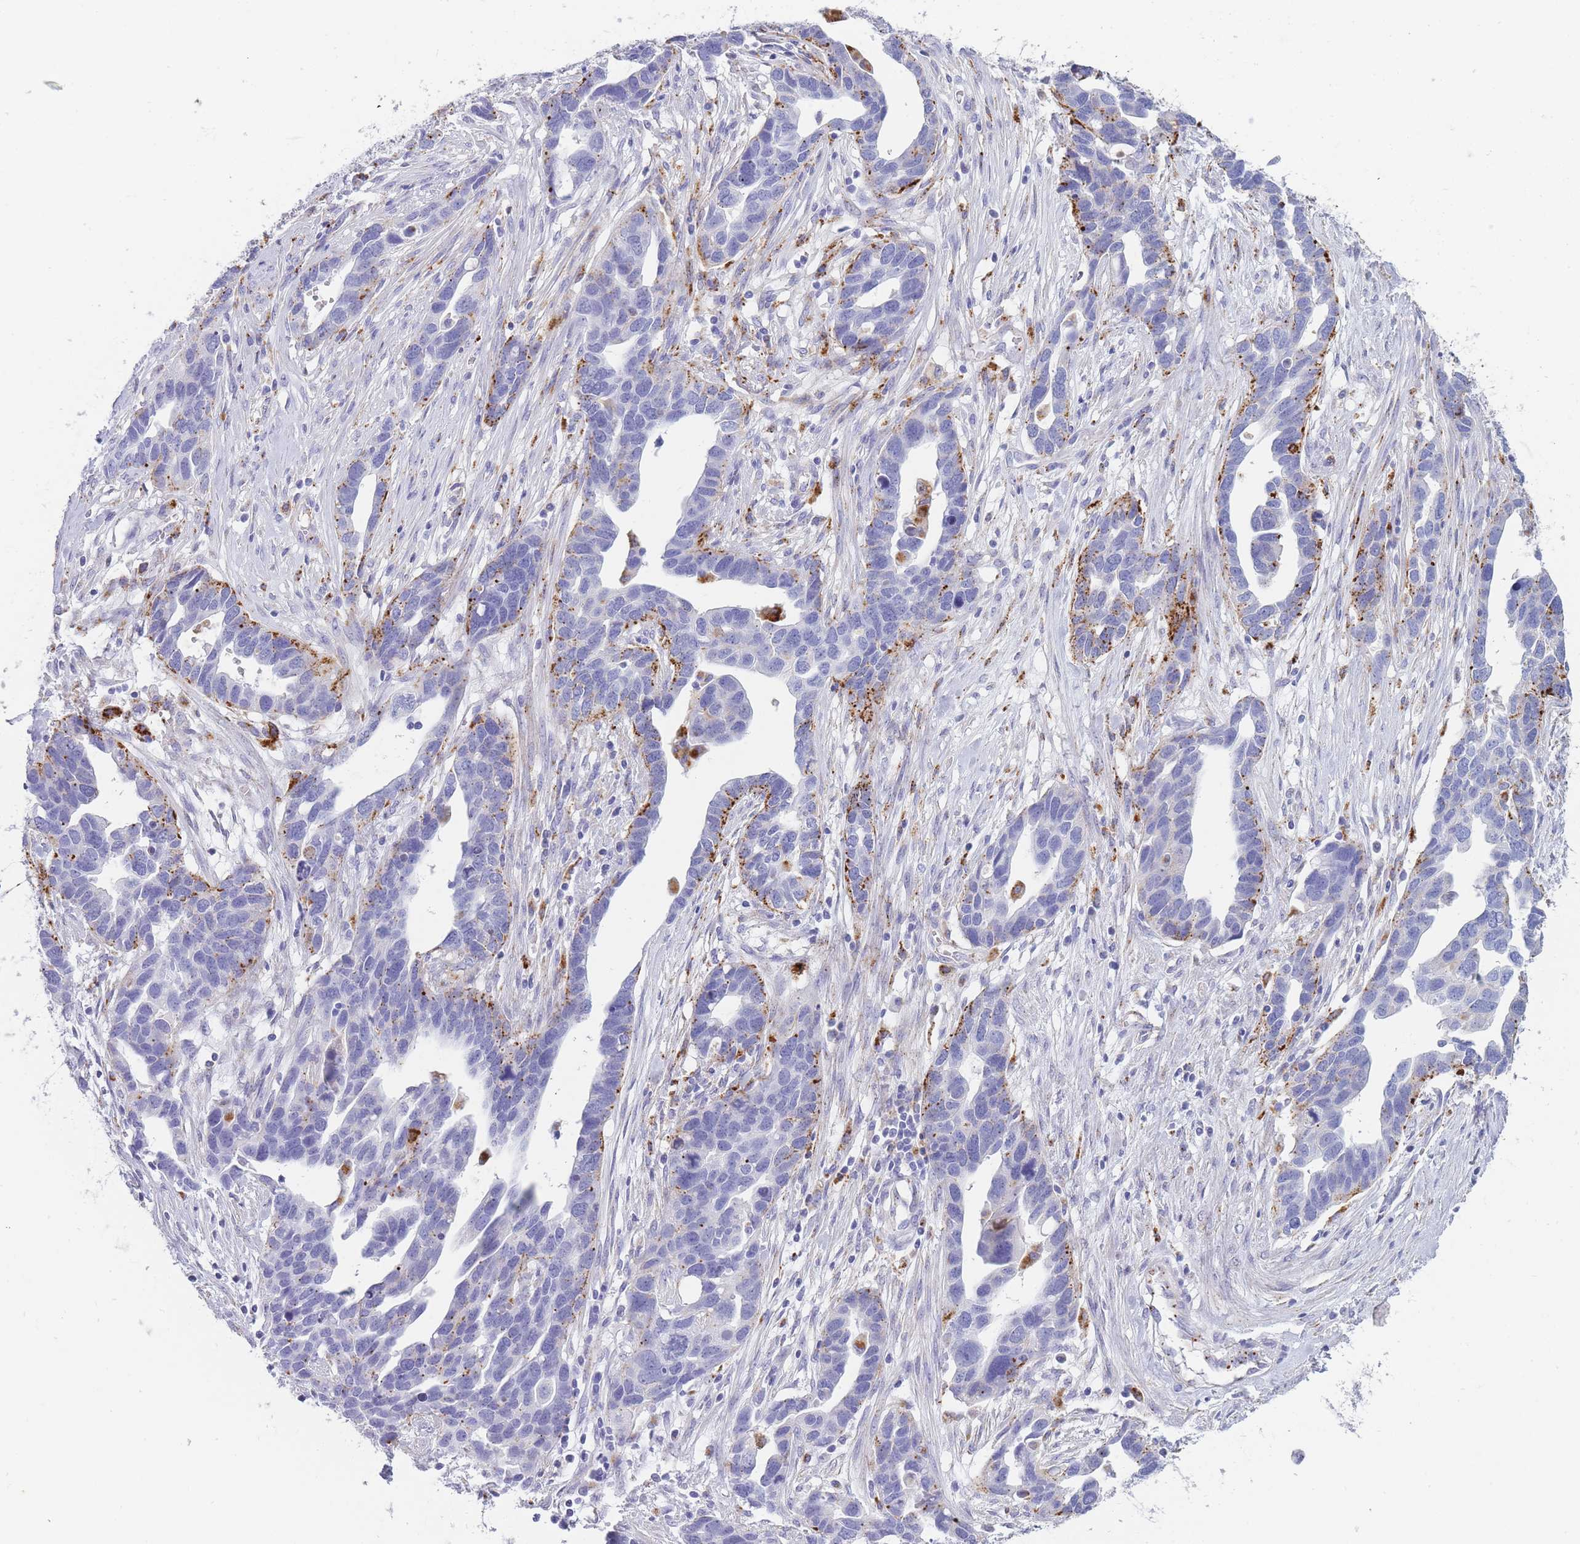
{"staining": {"intensity": "negative", "quantity": "none", "location": "none"}, "tissue": "ovarian cancer", "cell_type": "Tumor cells", "image_type": "cancer", "snomed": [{"axis": "morphology", "description": "Cystadenocarcinoma, serous, NOS"}, {"axis": "topography", "description": "Ovary"}], "caption": "DAB (3,3'-diaminobenzidine) immunohistochemical staining of human ovarian cancer (serous cystadenocarcinoma) reveals no significant positivity in tumor cells.", "gene": "GAA", "patient": {"sex": "female", "age": 54}}